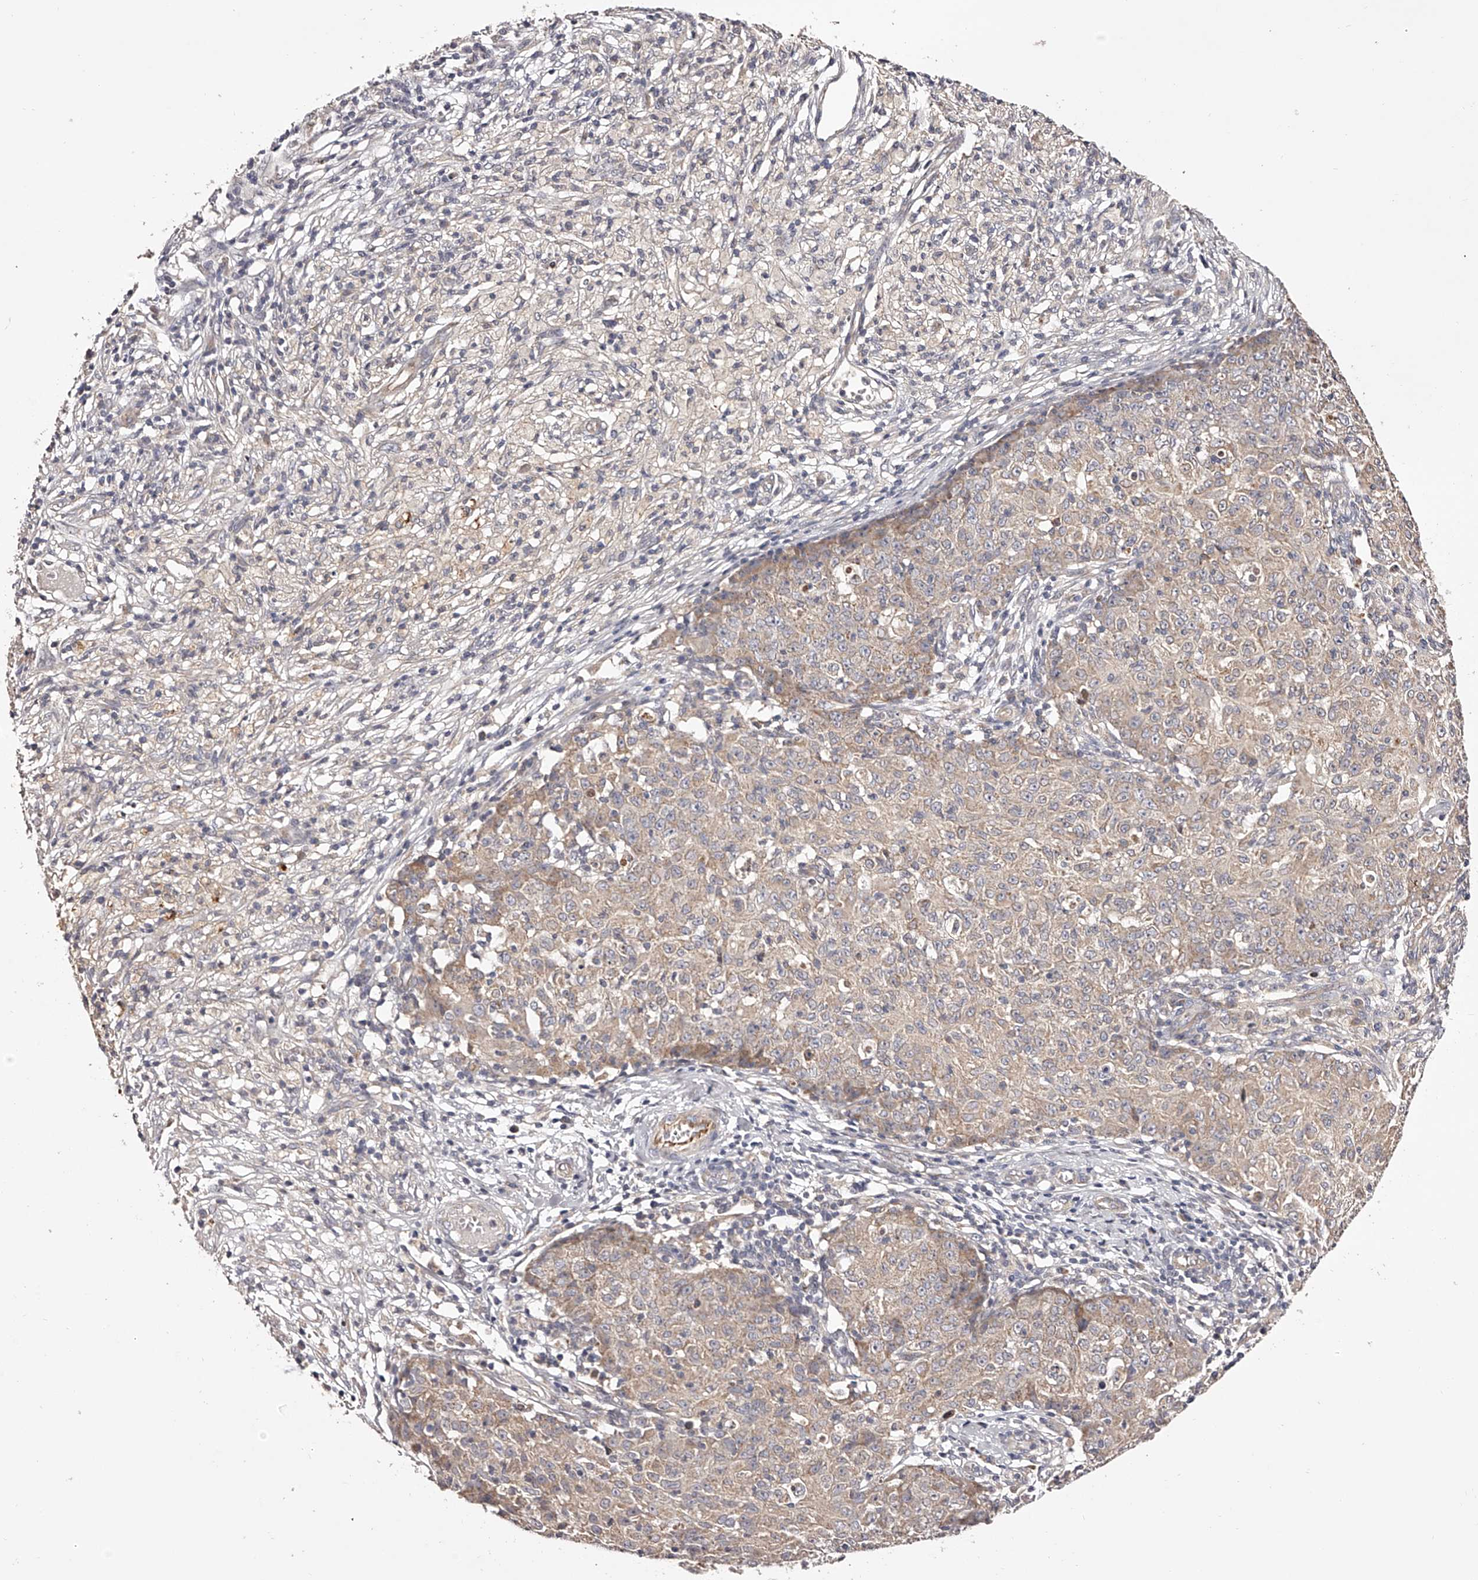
{"staining": {"intensity": "weak", "quantity": ">75%", "location": "cytoplasmic/membranous"}, "tissue": "ovarian cancer", "cell_type": "Tumor cells", "image_type": "cancer", "snomed": [{"axis": "morphology", "description": "Carcinoma, endometroid"}, {"axis": "topography", "description": "Ovary"}], "caption": "Immunohistochemical staining of ovarian endometroid carcinoma demonstrates low levels of weak cytoplasmic/membranous positivity in approximately >75% of tumor cells. Nuclei are stained in blue.", "gene": "ODF2L", "patient": {"sex": "female", "age": 42}}